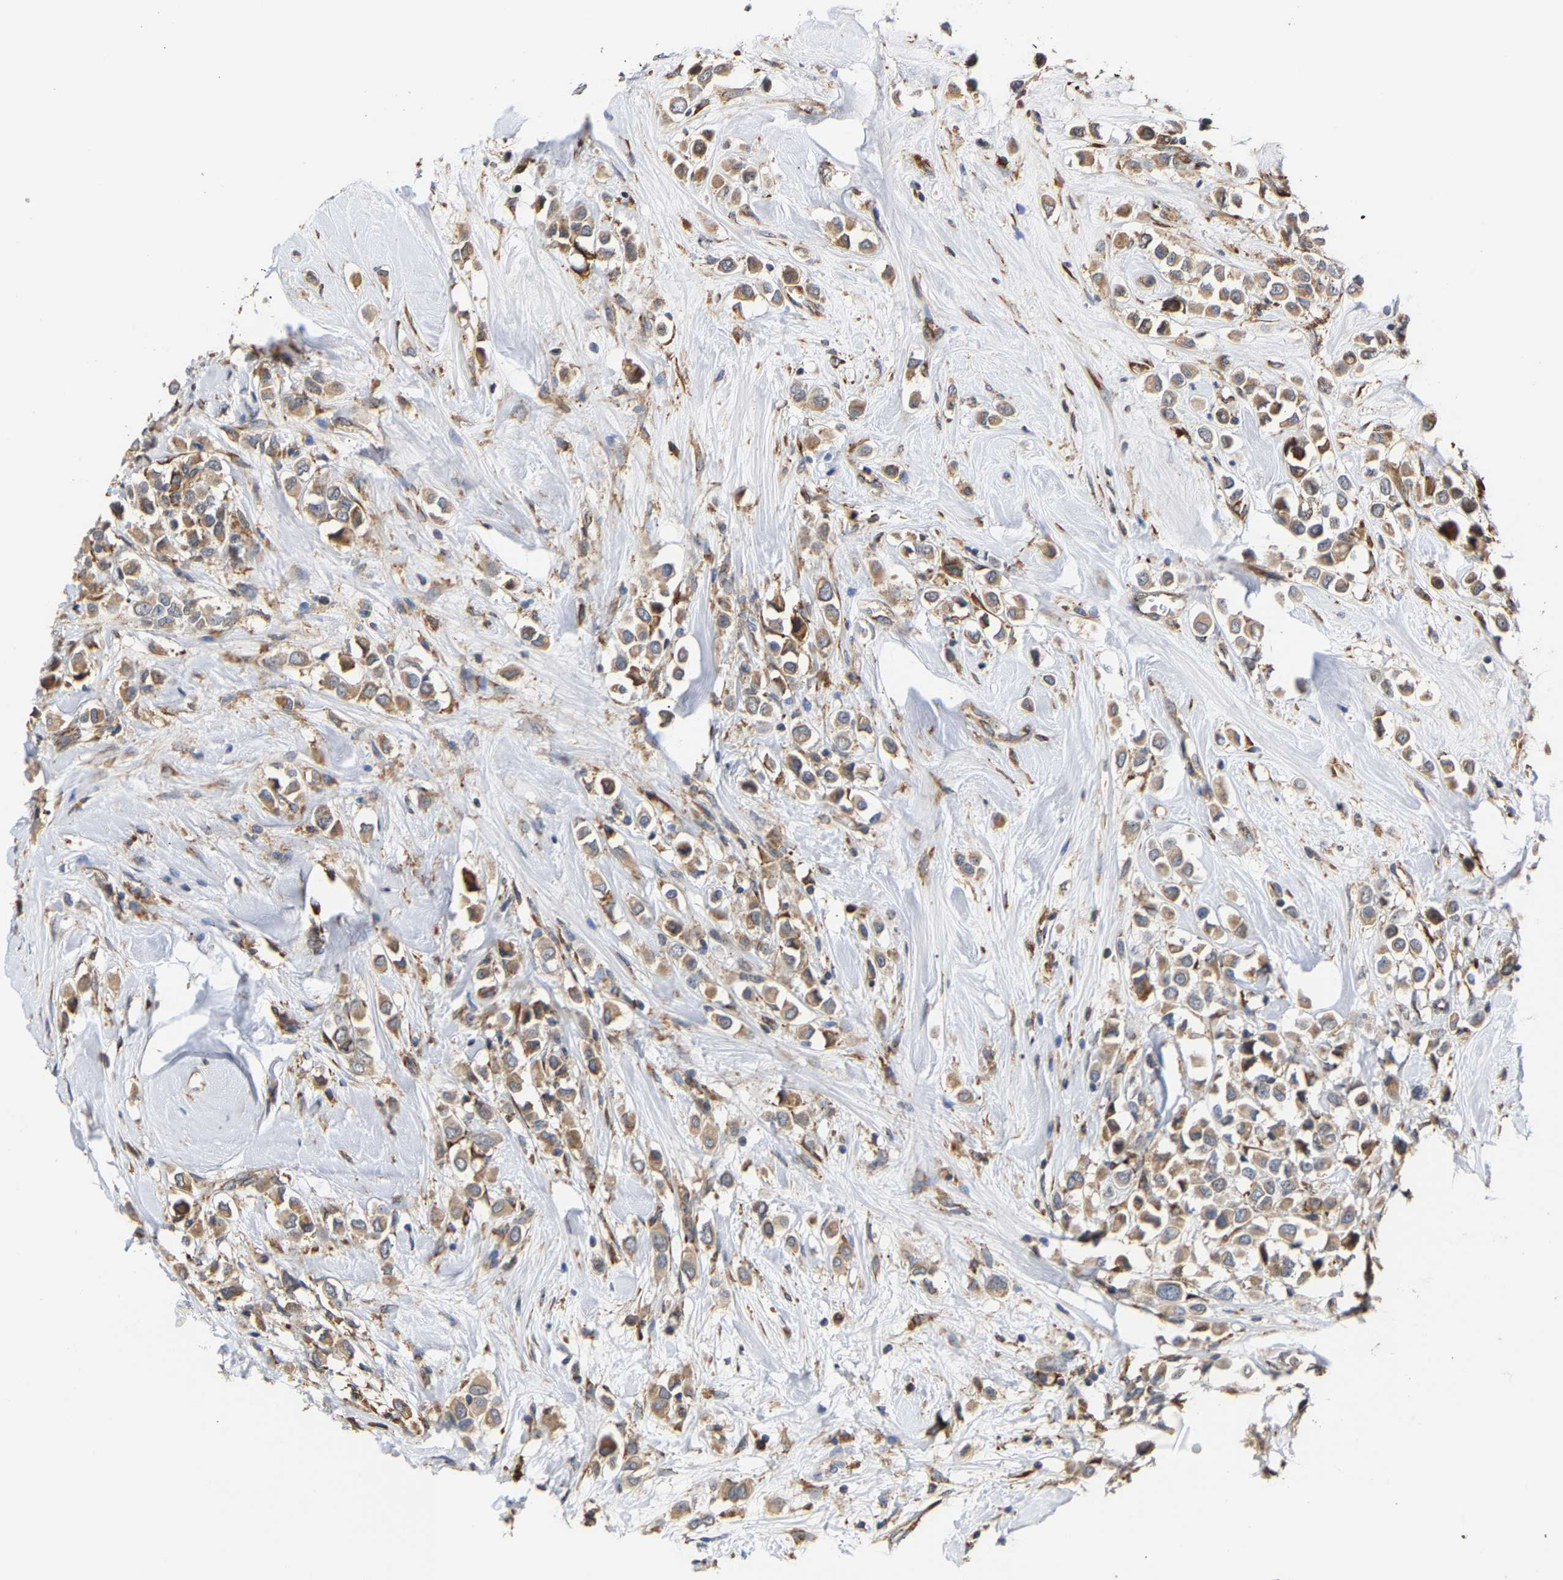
{"staining": {"intensity": "weak", "quantity": ">75%", "location": "cytoplasmic/membranous"}, "tissue": "breast cancer", "cell_type": "Tumor cells", "image_type": "cancer", "snomed": [{"axis": "morphology", "description": "Duct carcinoma"}, {"axis": "topography", "description": "Breast"}], "caption": "Breast infiltrating ductal carcinoma stained with DAB immunohistochemistry (IHC) displays low levels of weak cytoplasmic/membranous staining in approximately >75% of tumor cells.", "gene": "ARAP1", "patient": {"sex": "female", "age": 61}}